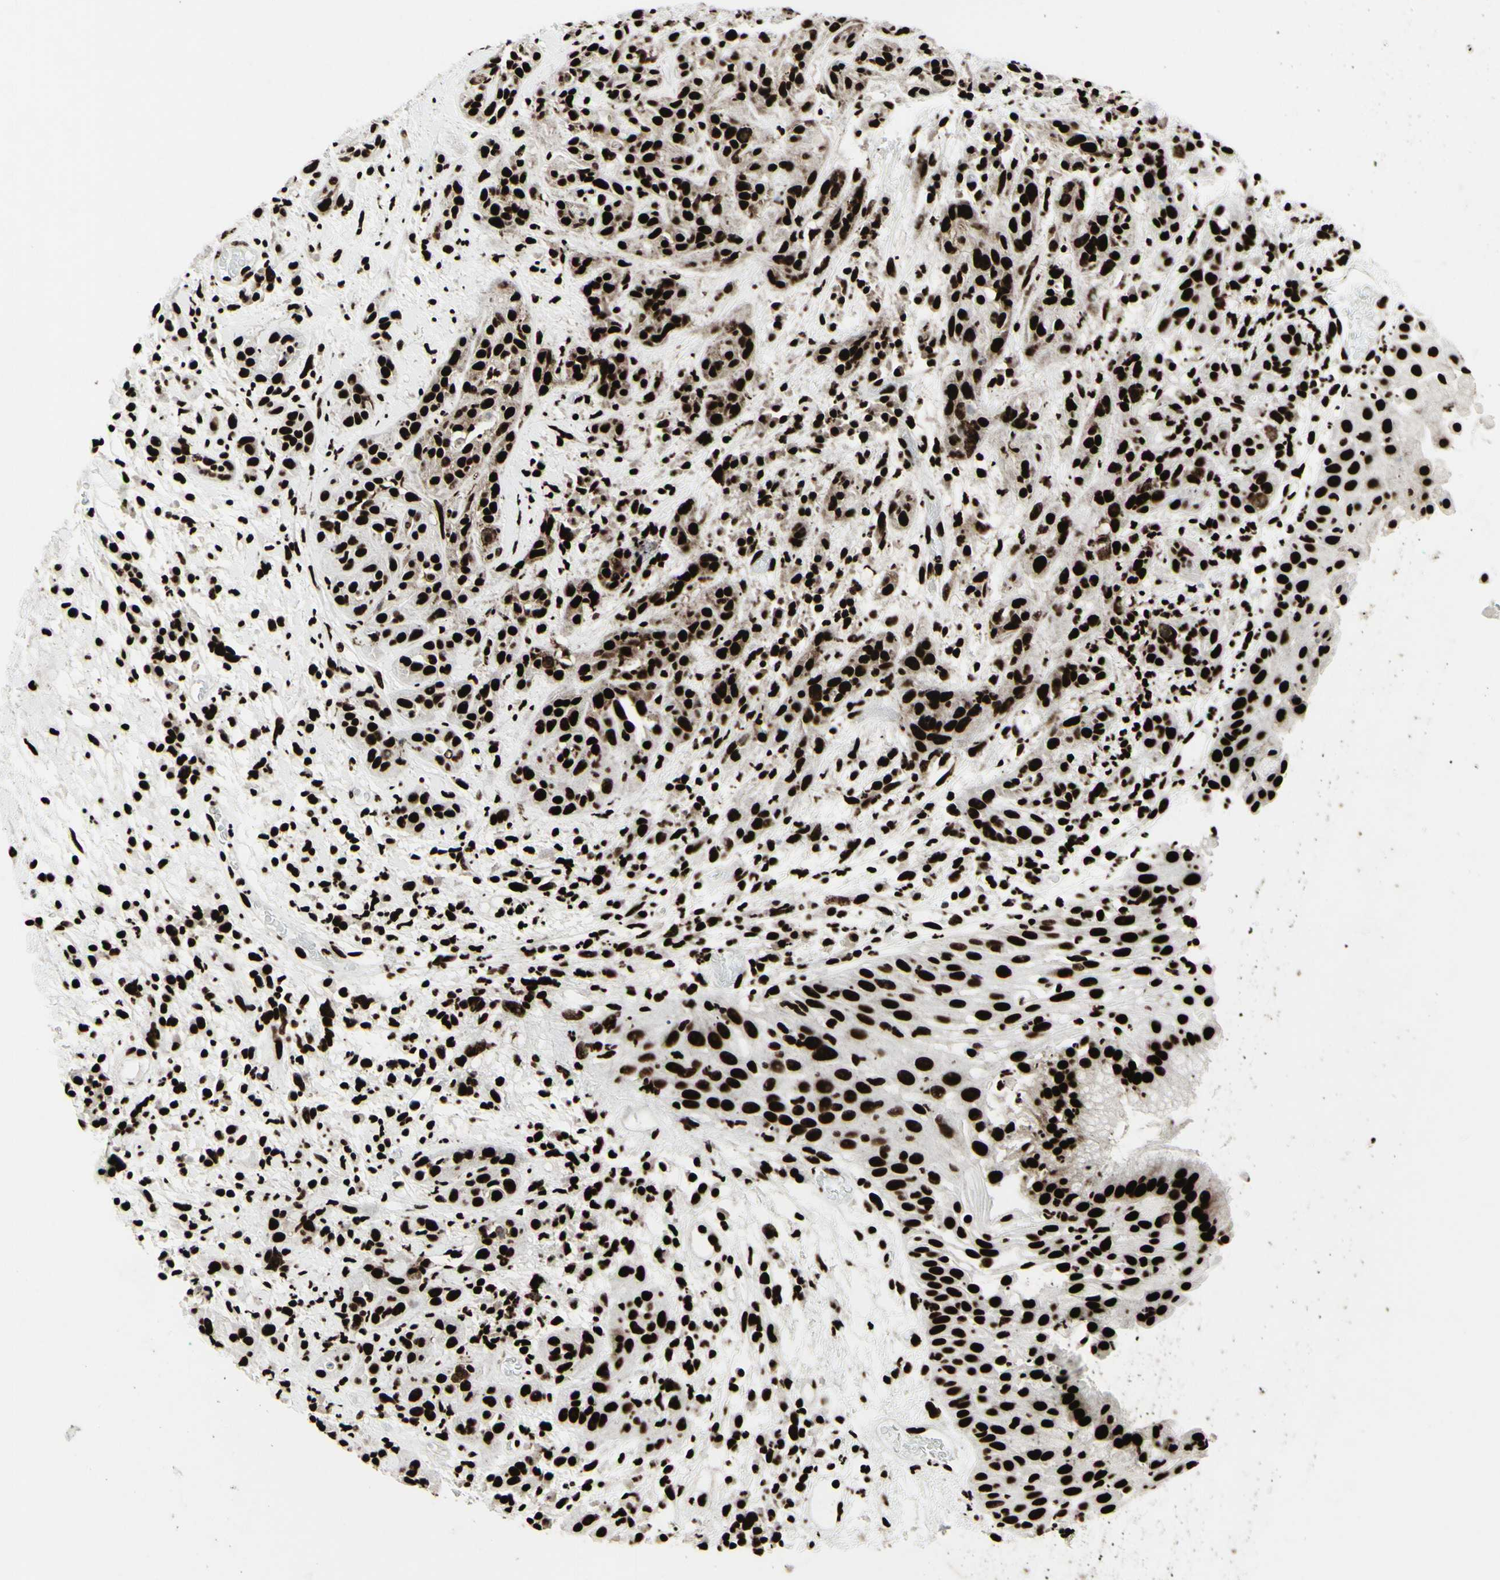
{"staining": {"intensity": "strong", "quantity": ">75%", "location": "nuclear"}, "tissue": "head and neck cancer", "cell_type": "Tumor cells", "image_type": "cancer", "snomed": [{"axis": "morphology", "description": "Squamous cell carcinoma, NOS"}, {"axis": "topography", "description": "Head-Neck"}], "caption": "A brown stain highlights strong nuclear staining of a protein in head and neck squamous cell carcinoma tumor cells.", "gene": "U2AF2", "patient": {"sex": "male", "age": 62}}